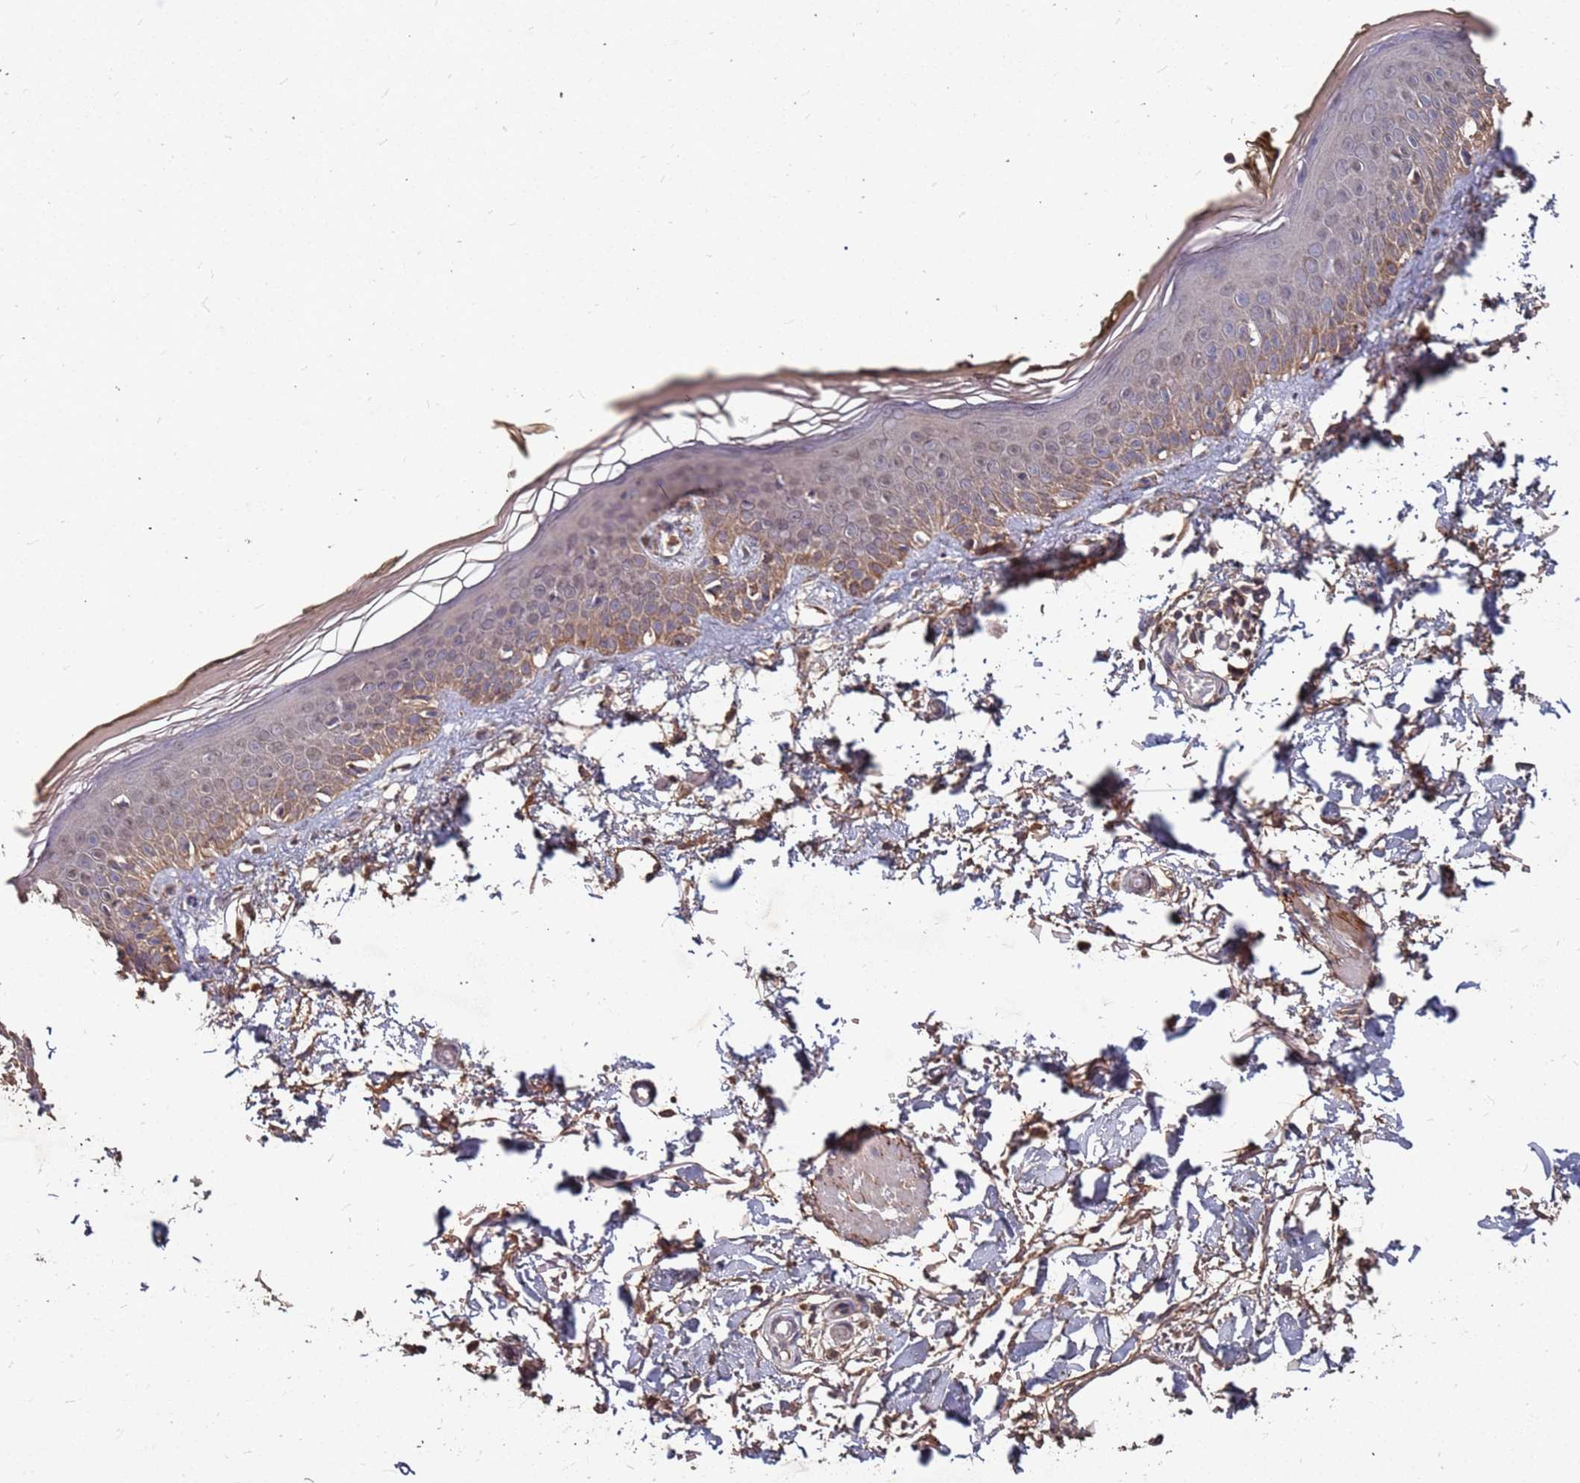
{"staining": {"intensity": "moderate", "quantity": ">75%", "location": "cytoplasmic/membranous"}, "tissue": "skin", "cell_type": "Fibroblasts", "image_type": "normal", "snomed": [{"axis": "morphology", "description": "Normal tissue, NOS"}, {"axis": "topography", "description": "Skin"}], "caption": "Protein staining by immunohistochemistry shows moderate cytoplasmic/membranous expression in about >75% of fibroblasts in unremarkable skin. (Brightfield microscopy of DAB IHC at high magnification).", "gene": "PRORP", "patient": {"sex": "male", "age": 62}}